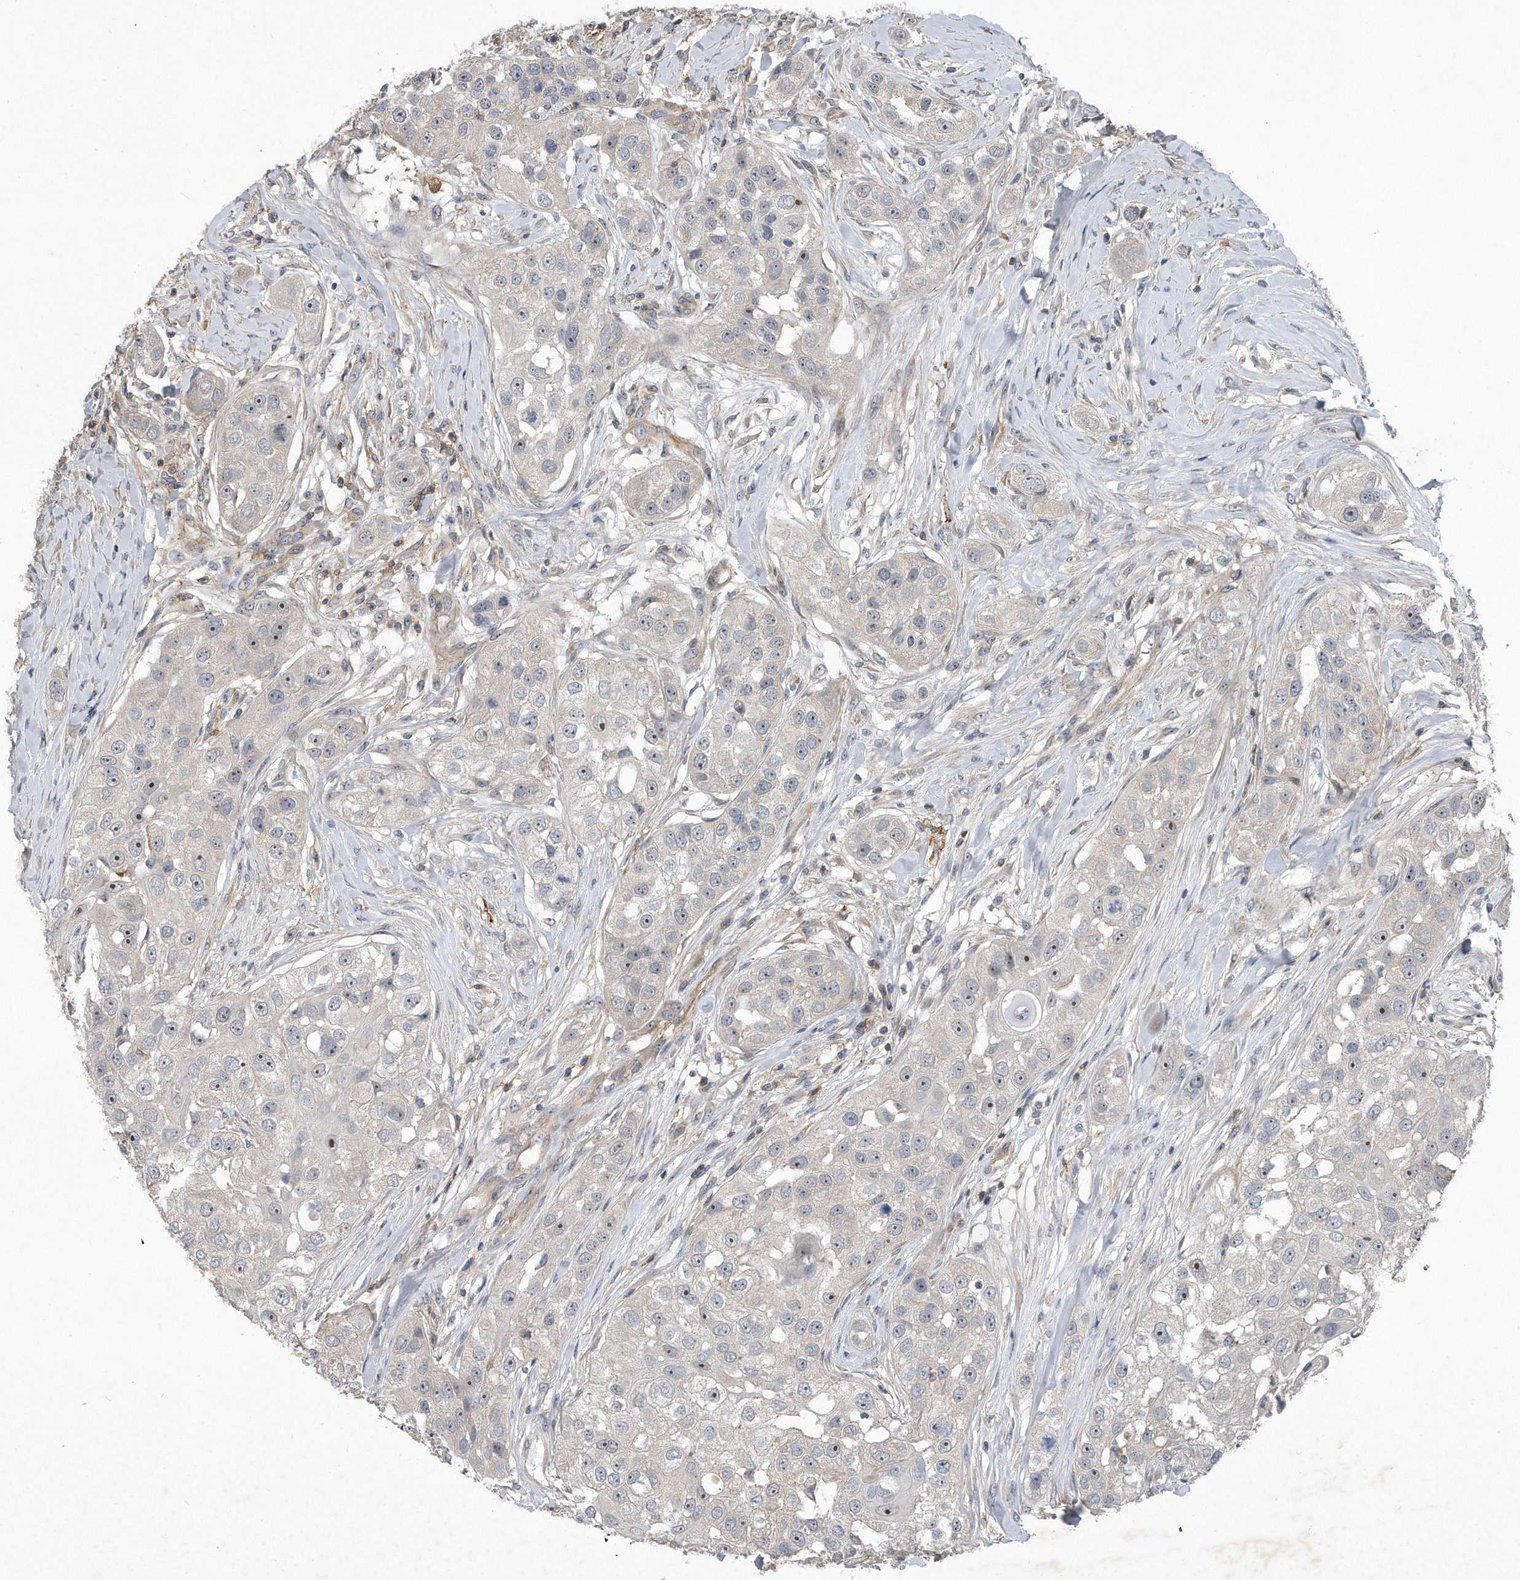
{"staining": {"intensity": "moderate", "quantity": ">75%", "location": "nuclear"}, "tissue": "head and neck cancer", "cell_type": "Tumor cells", "image_type": "cancer", "snomed": [{"axis": "morphology", "description": "Normal tissue, NOS"}, {"axis": "morphology", "description": "Squamous cell carcinoma, NOS"}, {"axis": "topography", "description": "Skeletal muscle"}, {"axis": "topography", "description": "Head-Neck"}], "caption": "Immunohistochemistry (IHC) of squamous cell carcinoma (head and neck) displays medium levels of moderate nuclear staining in approximately >75% of tumor cells.", "gene": "PGBD2", "patient": {"sex": "male", "age": 51}}